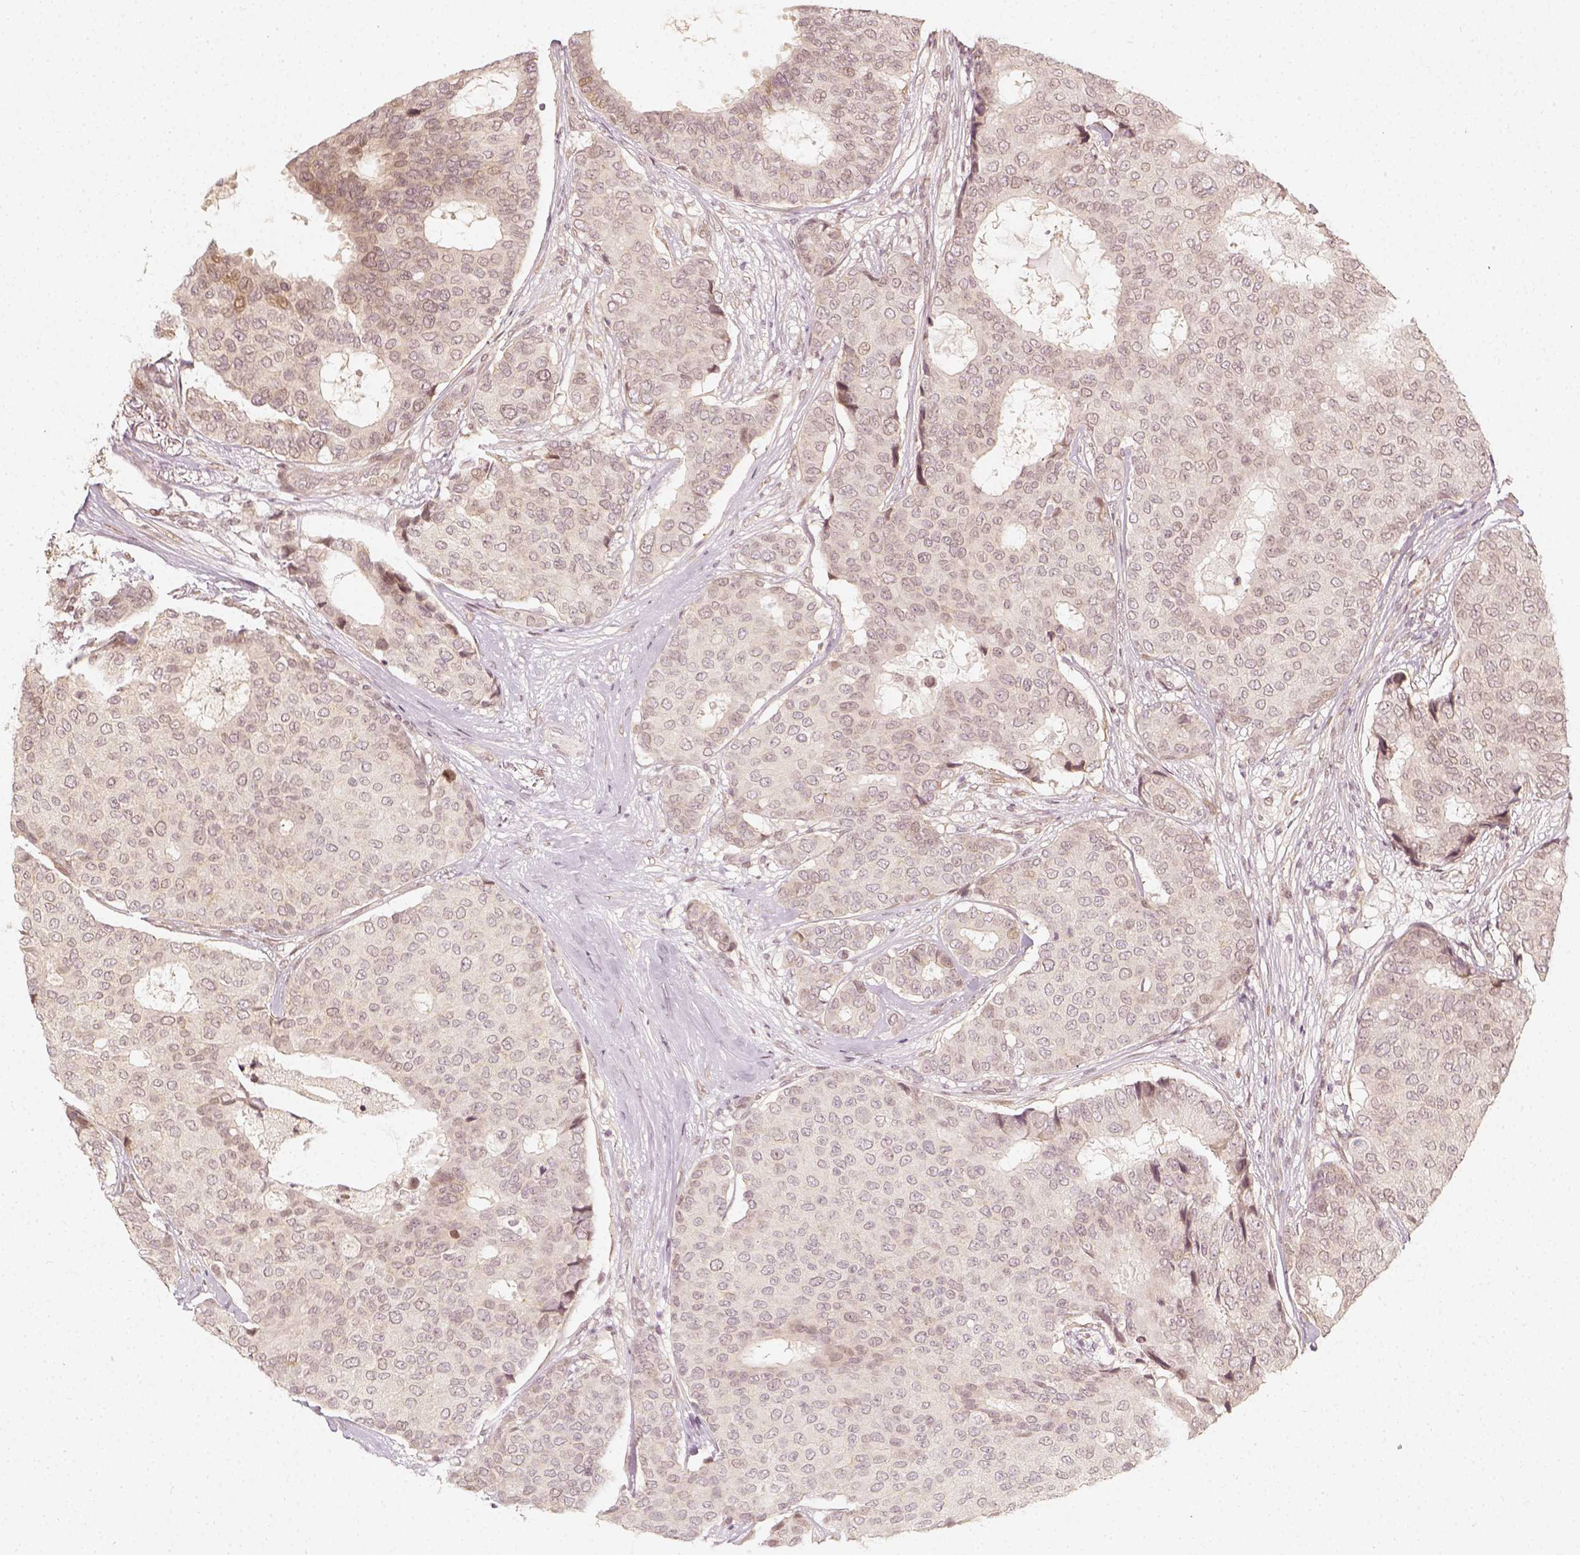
{"staining": {"intensity": "weak", "quantity": "<25%", "location": "nuclear"}, "tissue": "breast cancer", "cell_type": "Tumor cells", "image_type": "cancer", "snomed": [{"axis": "morphology", "description": "Duct carcinoma"}, {"axis": "topography", "description": "Breast"}], "caption": "Tumor cells show no significant positivity in breast infiltrating ductal carcinoma.", "gene": "ZMAT3", "patient": {"sex": "female", "age": 75}}